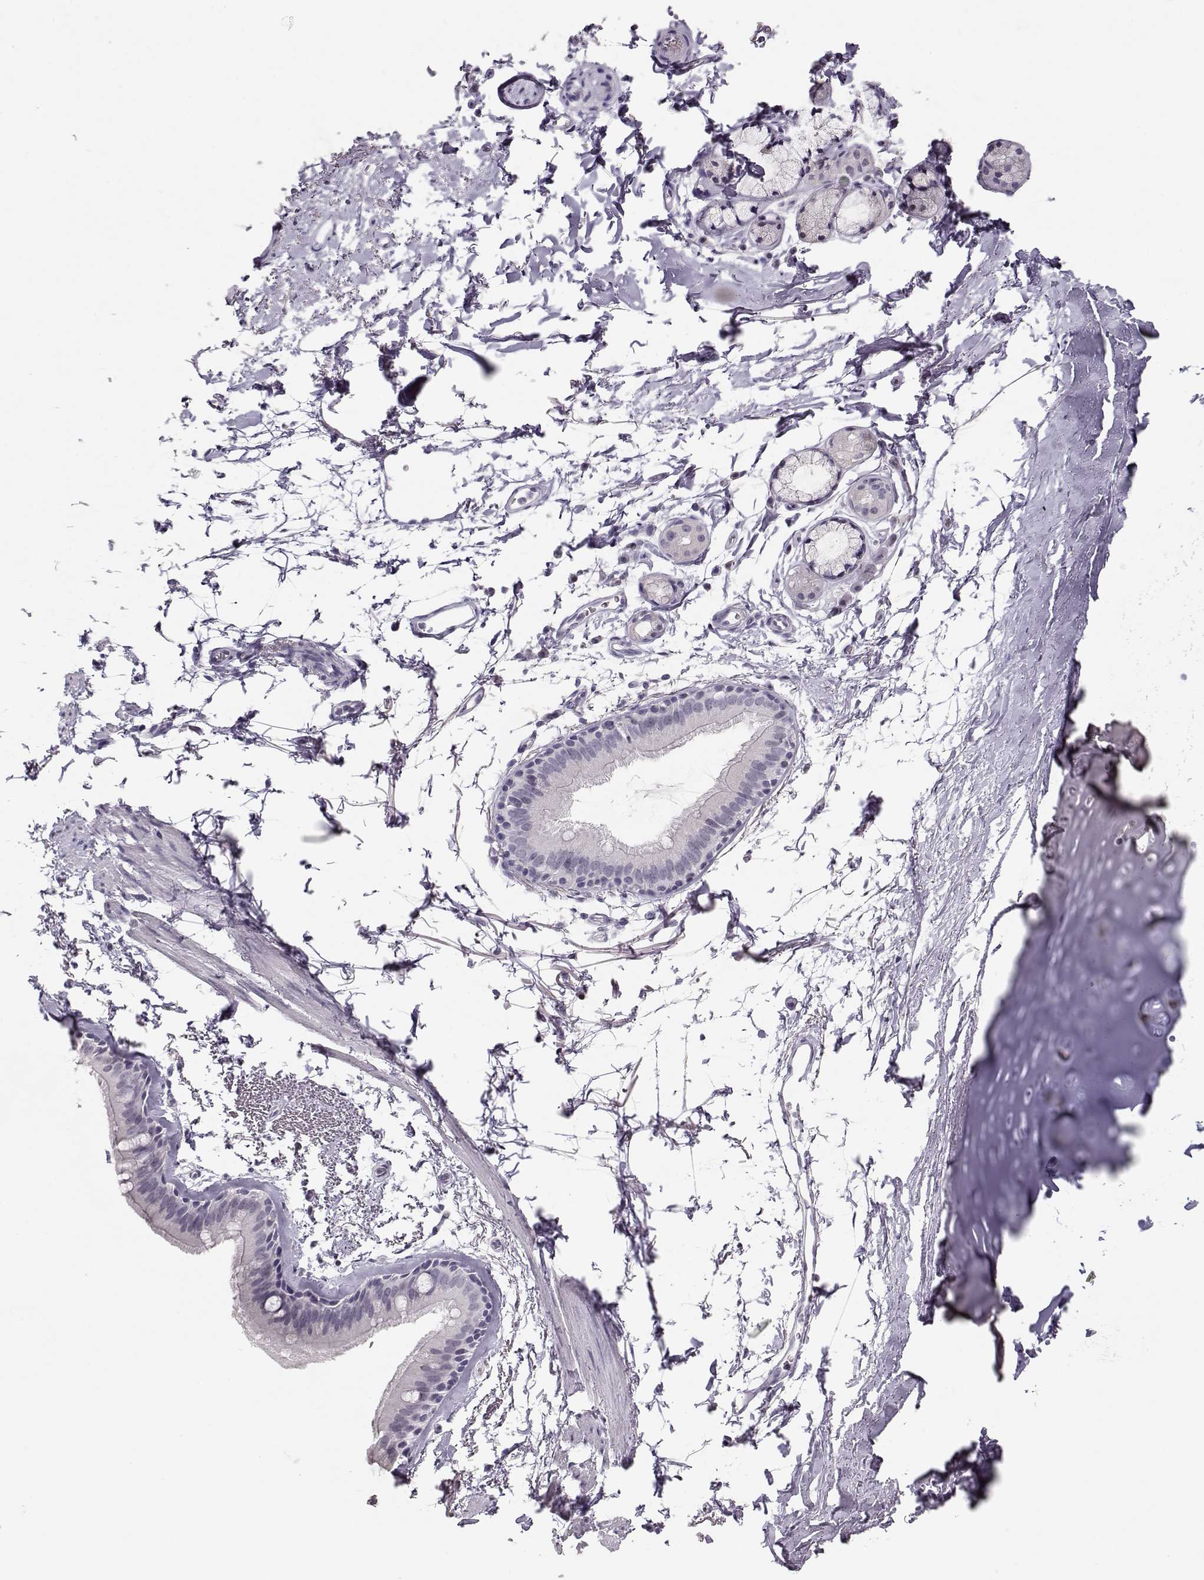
{"staining": {"intensity": "negative", "quantity": "none", "location": "none"}, "tissue": "soft tissue", "cell_type": "Chondrocytes", "image_type": "normal", "snomed": [{"axis": "morphology", "description": "Normal tissue, NOS"}, {"axis": "topography", "description": "Lymph node"}, {"axis": "topography", "description": "Bronchus"}], "caption": "The micrograph displays no significant positivity in chondrocytes of soft tissue.", "gene": "IMPG1", "patient": {"sex": "female", "age": 70}}